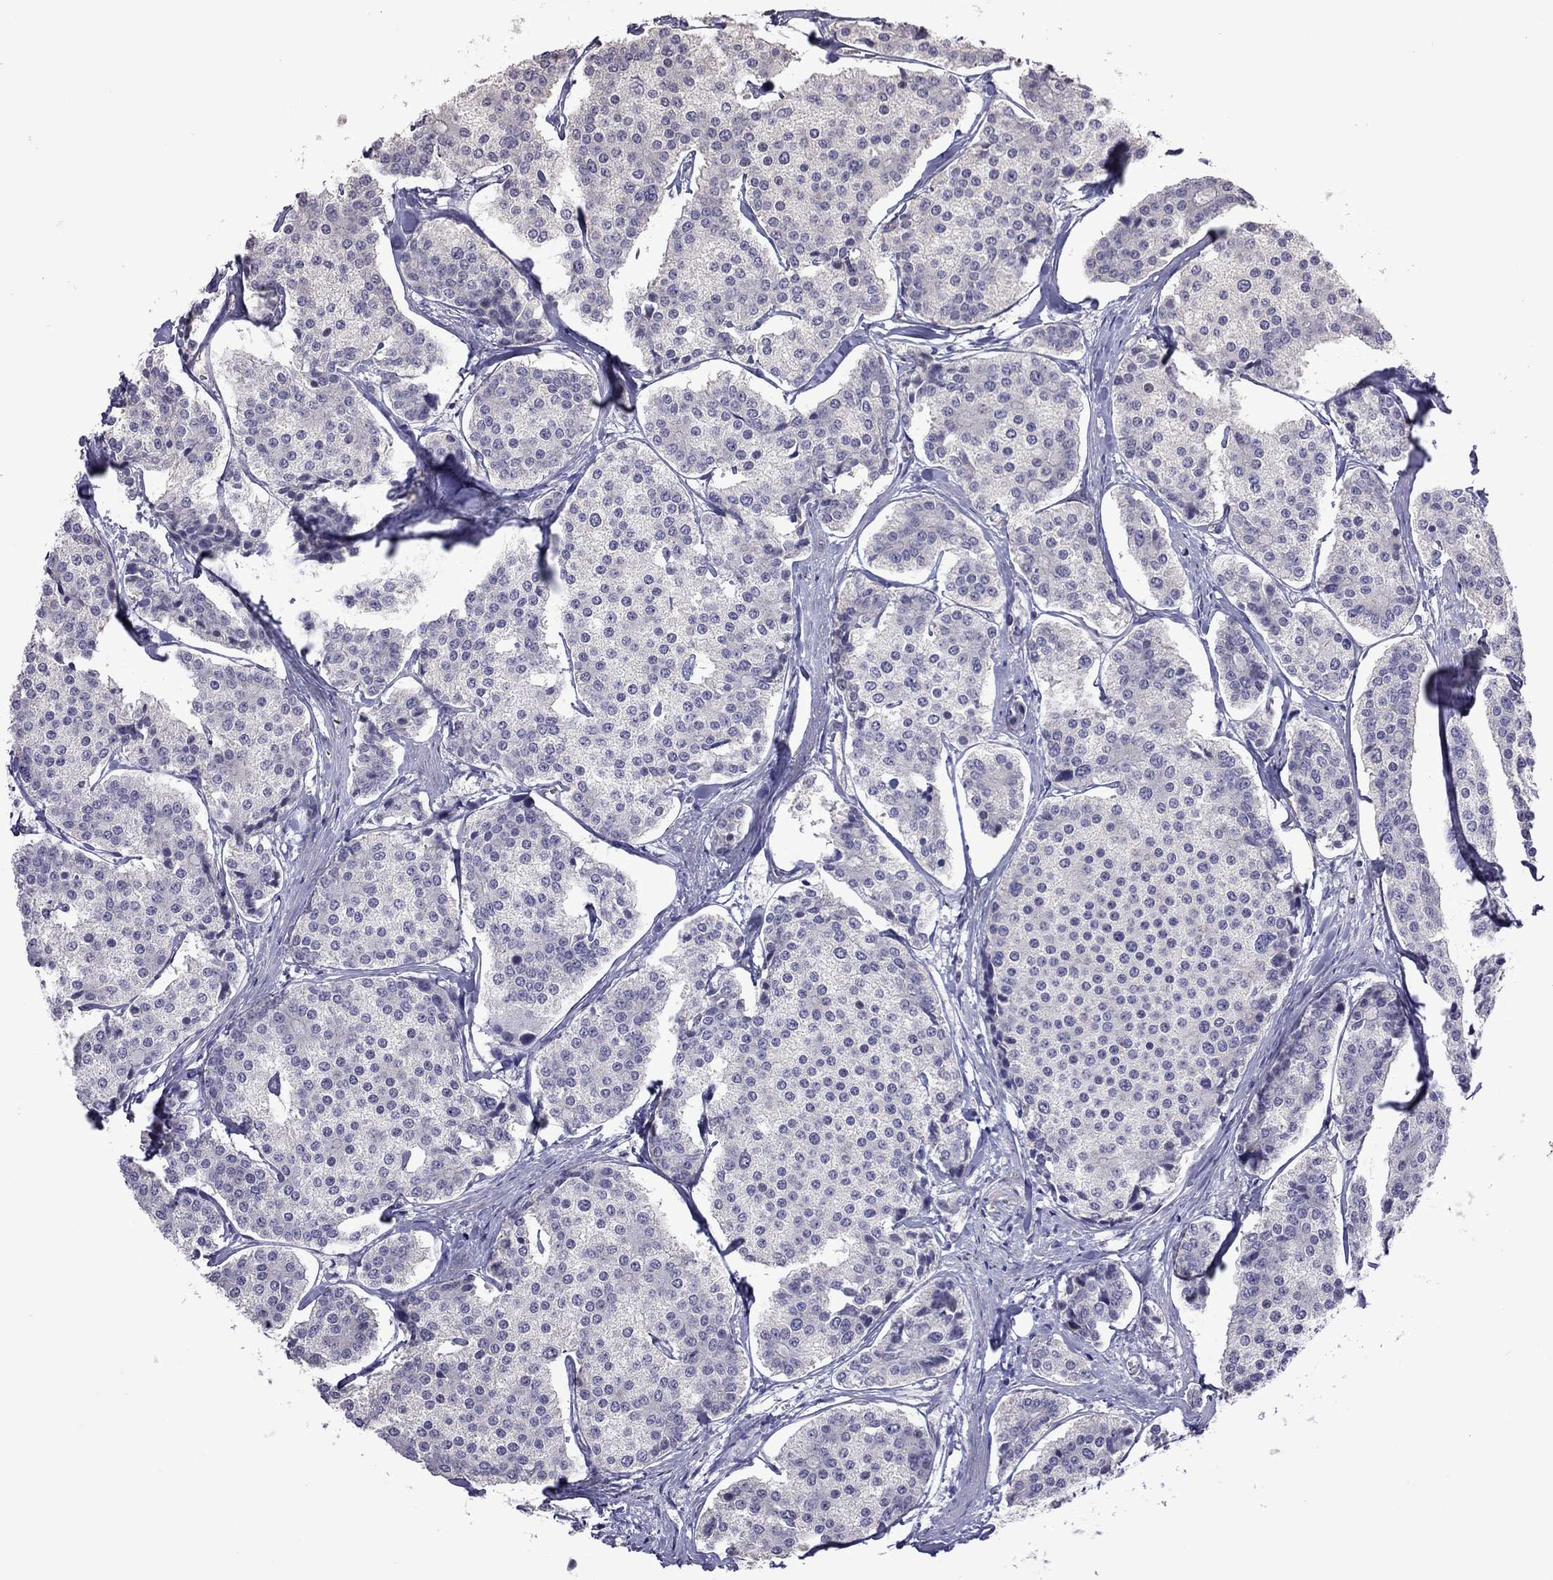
{"staining": {"intensity": "negative", "quantity": "none", "location": "none"}, "tissue": "carcinoid", "cell_type": "Tumor cells", "image_type": "cancer", "snomed": [{"axis": "morphology", "description": "Carcinoid, malignant, NOS"}, {"axis": "topography", "description": "Small intestine"}], "caption": "Photomicrograph shows no significant protein staining in tumor cells of carcinoid. Brightfield microscopy of immunohistochemistry (IHC) stained with DAB (brown) and hematoxylin (blue), captured at high magnification.", "gene": "FEZ1", "patient": {"sex": "female", "age": 65}}